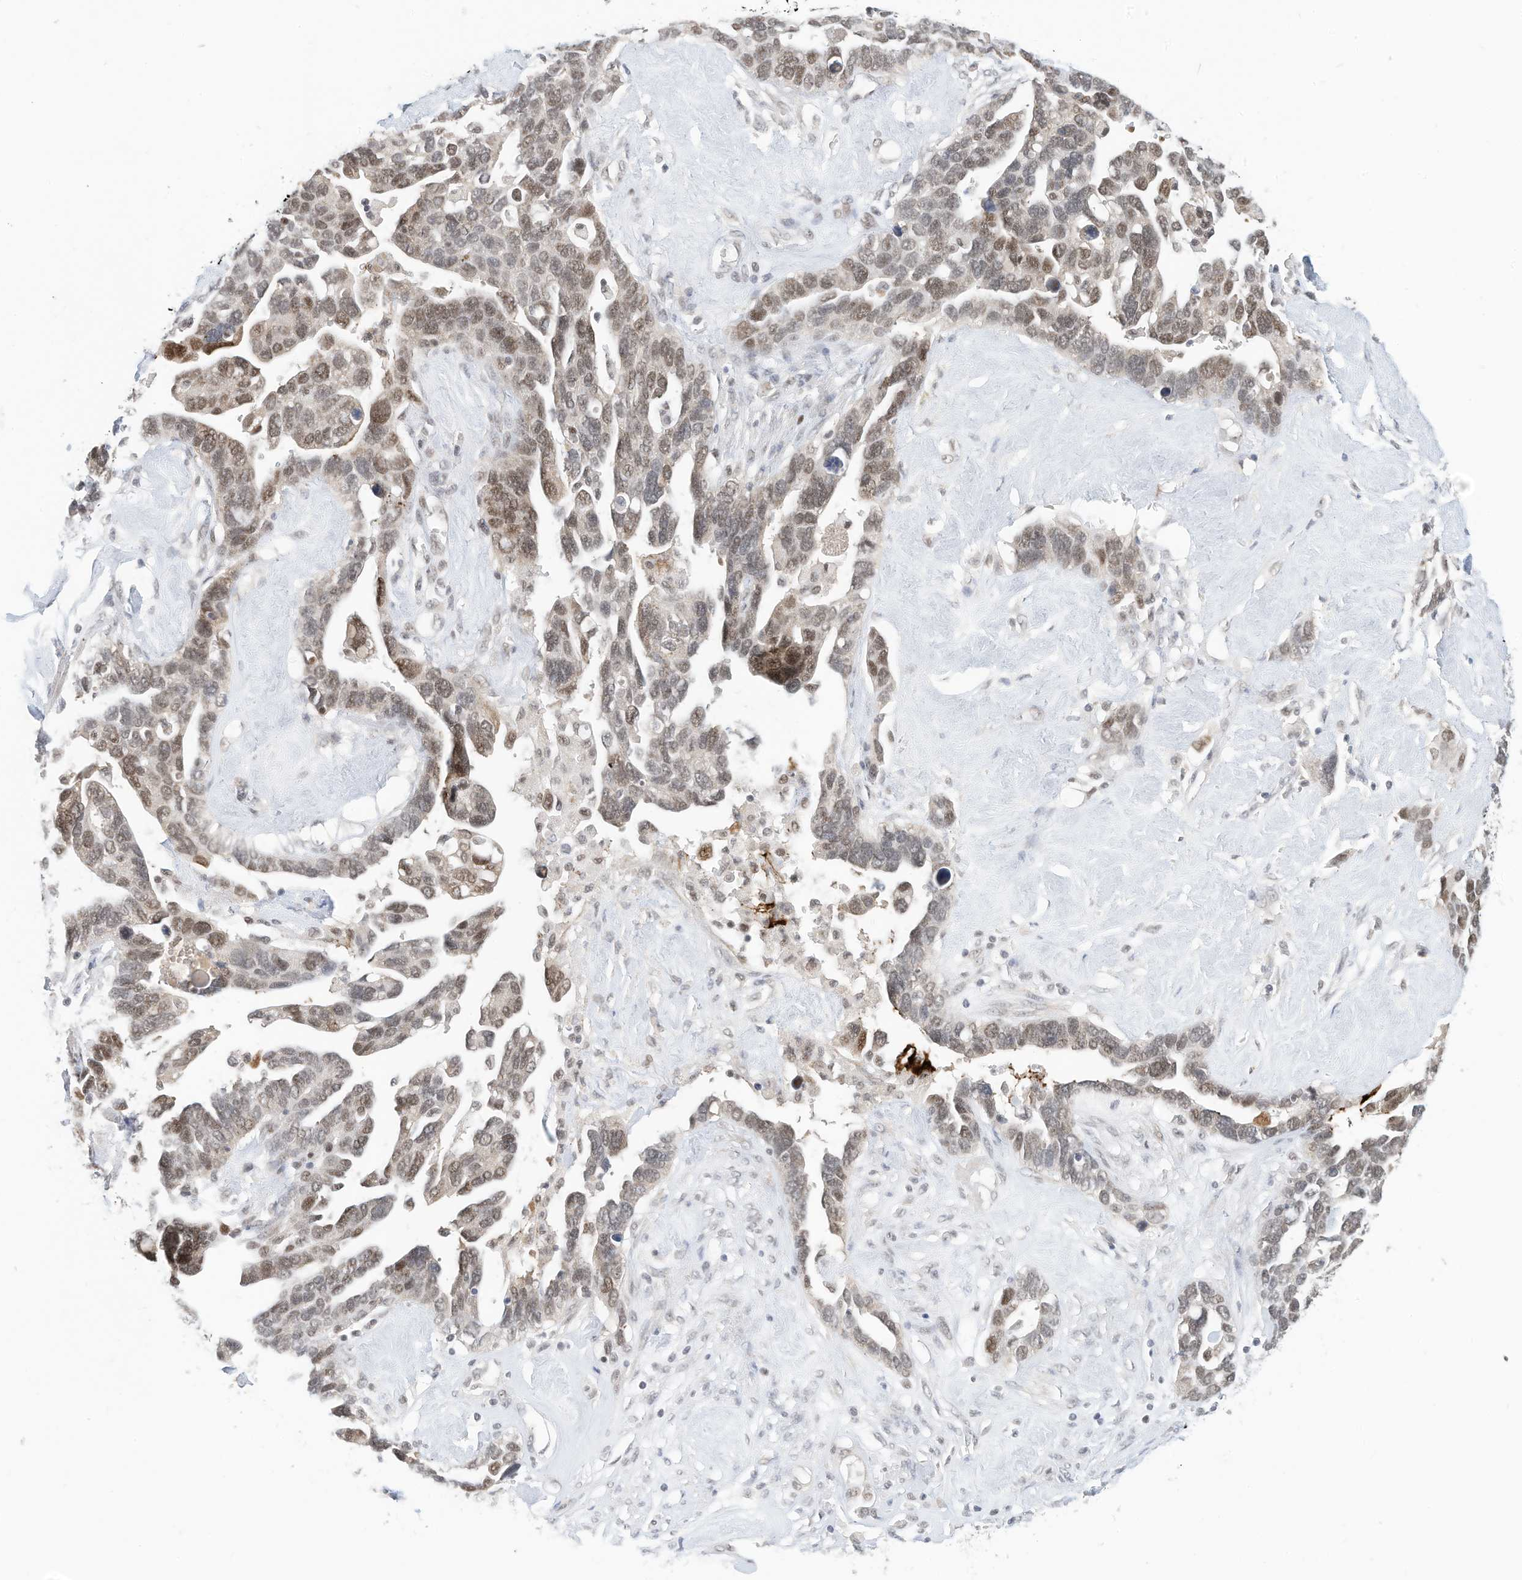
{"staining": {"intensity": "moderate", "quantity": ">75%", "location": "nuclear"}, "tissue": "ovarian cancer", "cell_type": "Tumor cells", "image_type": "cancer", "snomed": [{"axis": "morphology", "description": "Cystadenocarcinoma, serous, NOS"}, {"axis": "topography", "description": "Ovary"}], "caption": "IHC (DAB) staining of ovarian cancer (serous cystadenocarcinoma) demonstrates moderate nuclear protein staining in about >75% of tumor cells. IHC stains the protein in brown and the nuclei are stained blue.", "gene": "OGT", "patient": {"sex": "female", "age": 54}}